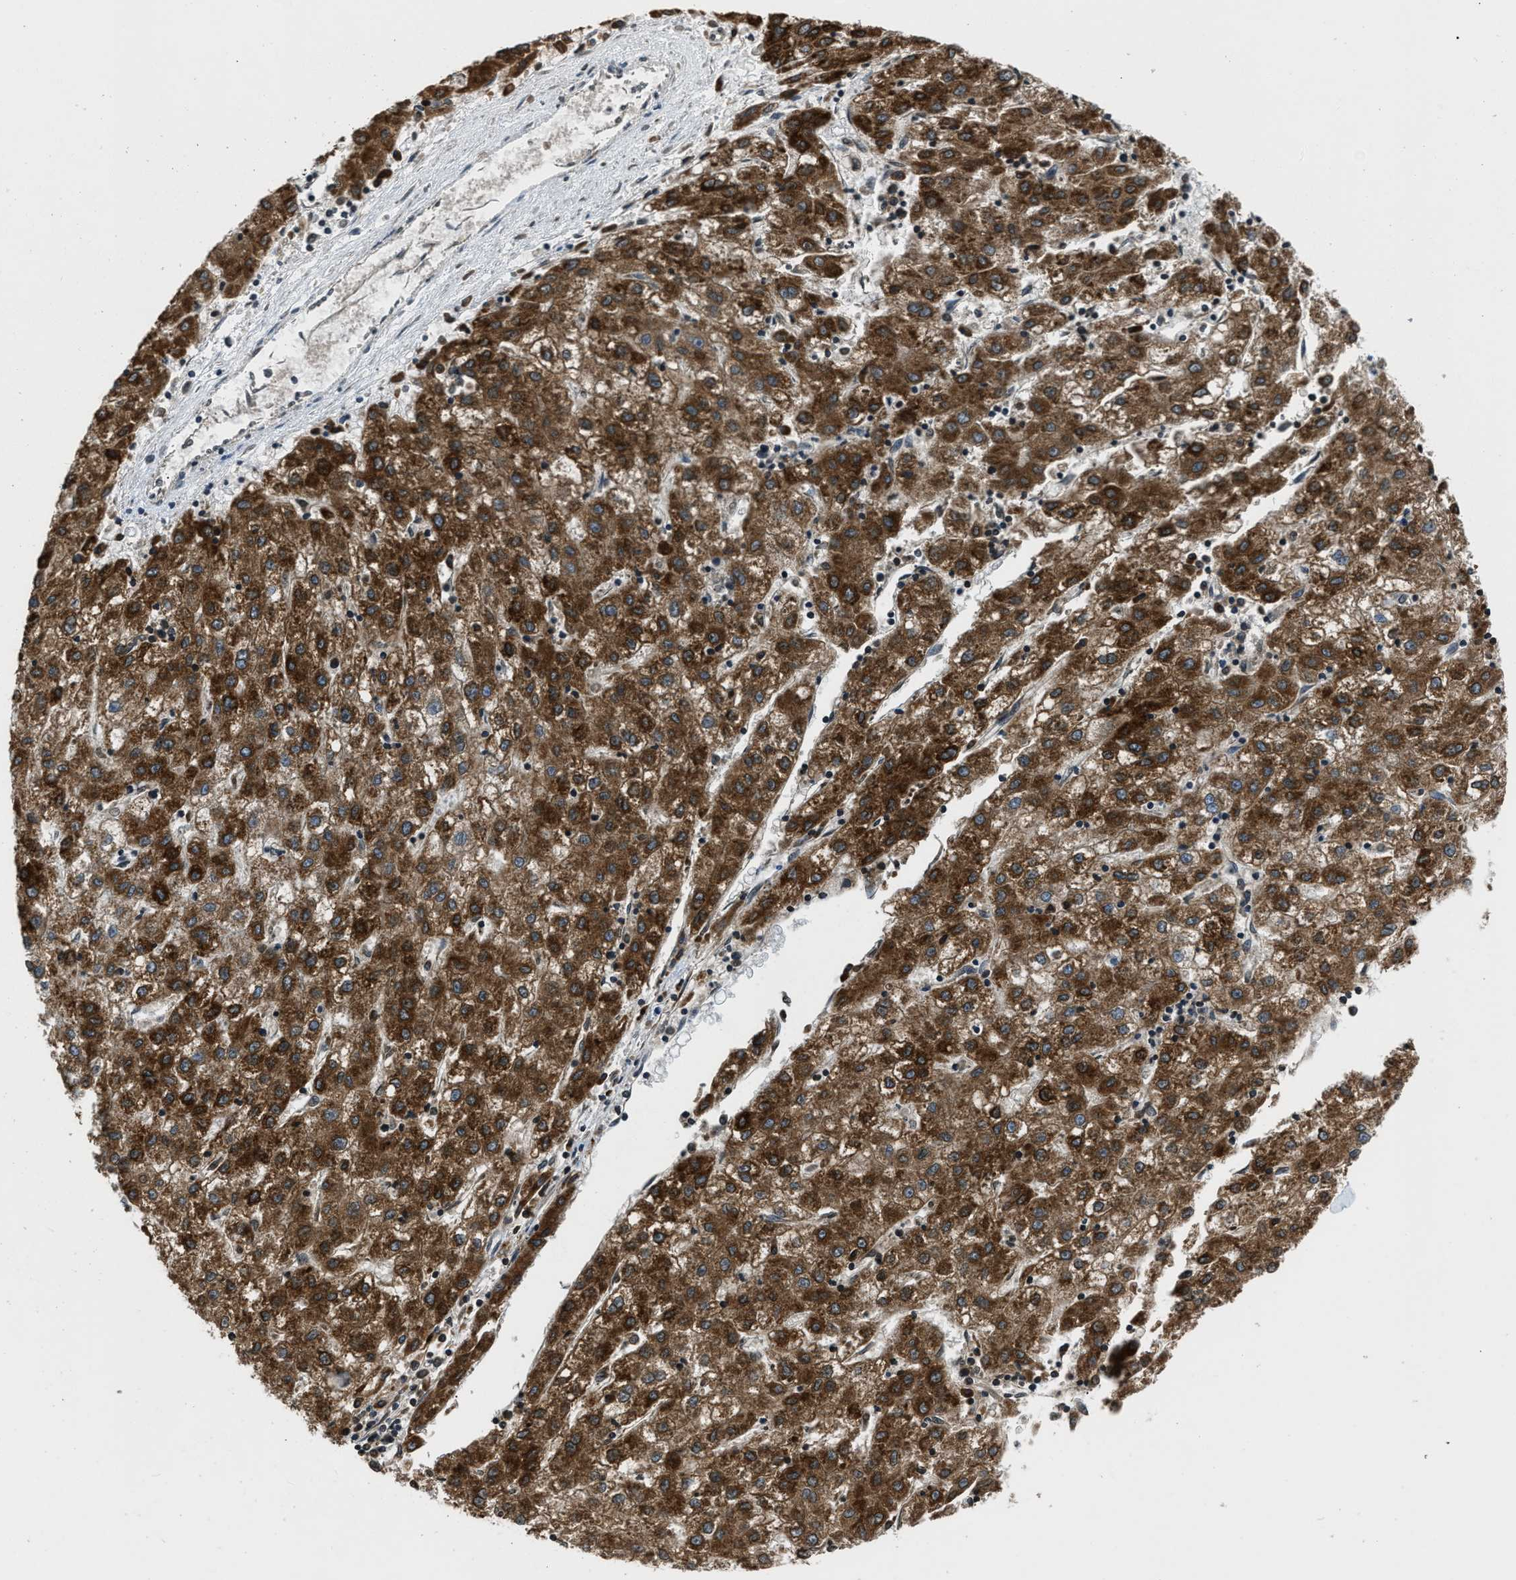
{"staining": {"intensity": "strong", "quantity": ">75%", "location": "cytoplasmic/membranous"}, "tissue": "liver cancer", "cell_type": "Tumor cells", "image_type": "cancer", "snomed": [{"axis": "morphology", "description": "Carcinoma, Hepatocellular, NOS"}, {"axis": "topography", "description": "Liver"}], "caption": "Immunohistochemistry (IHC) (DAB (3,3'-diaminobenzidine)) staining of human hepatocellular carcinoma (liver) exhibits strong cytoplasmic/membranous protein positivity in about >75% of tumor cells.", "gene": "ACADVL", "patient": {"sex": "male", "age": 72}}